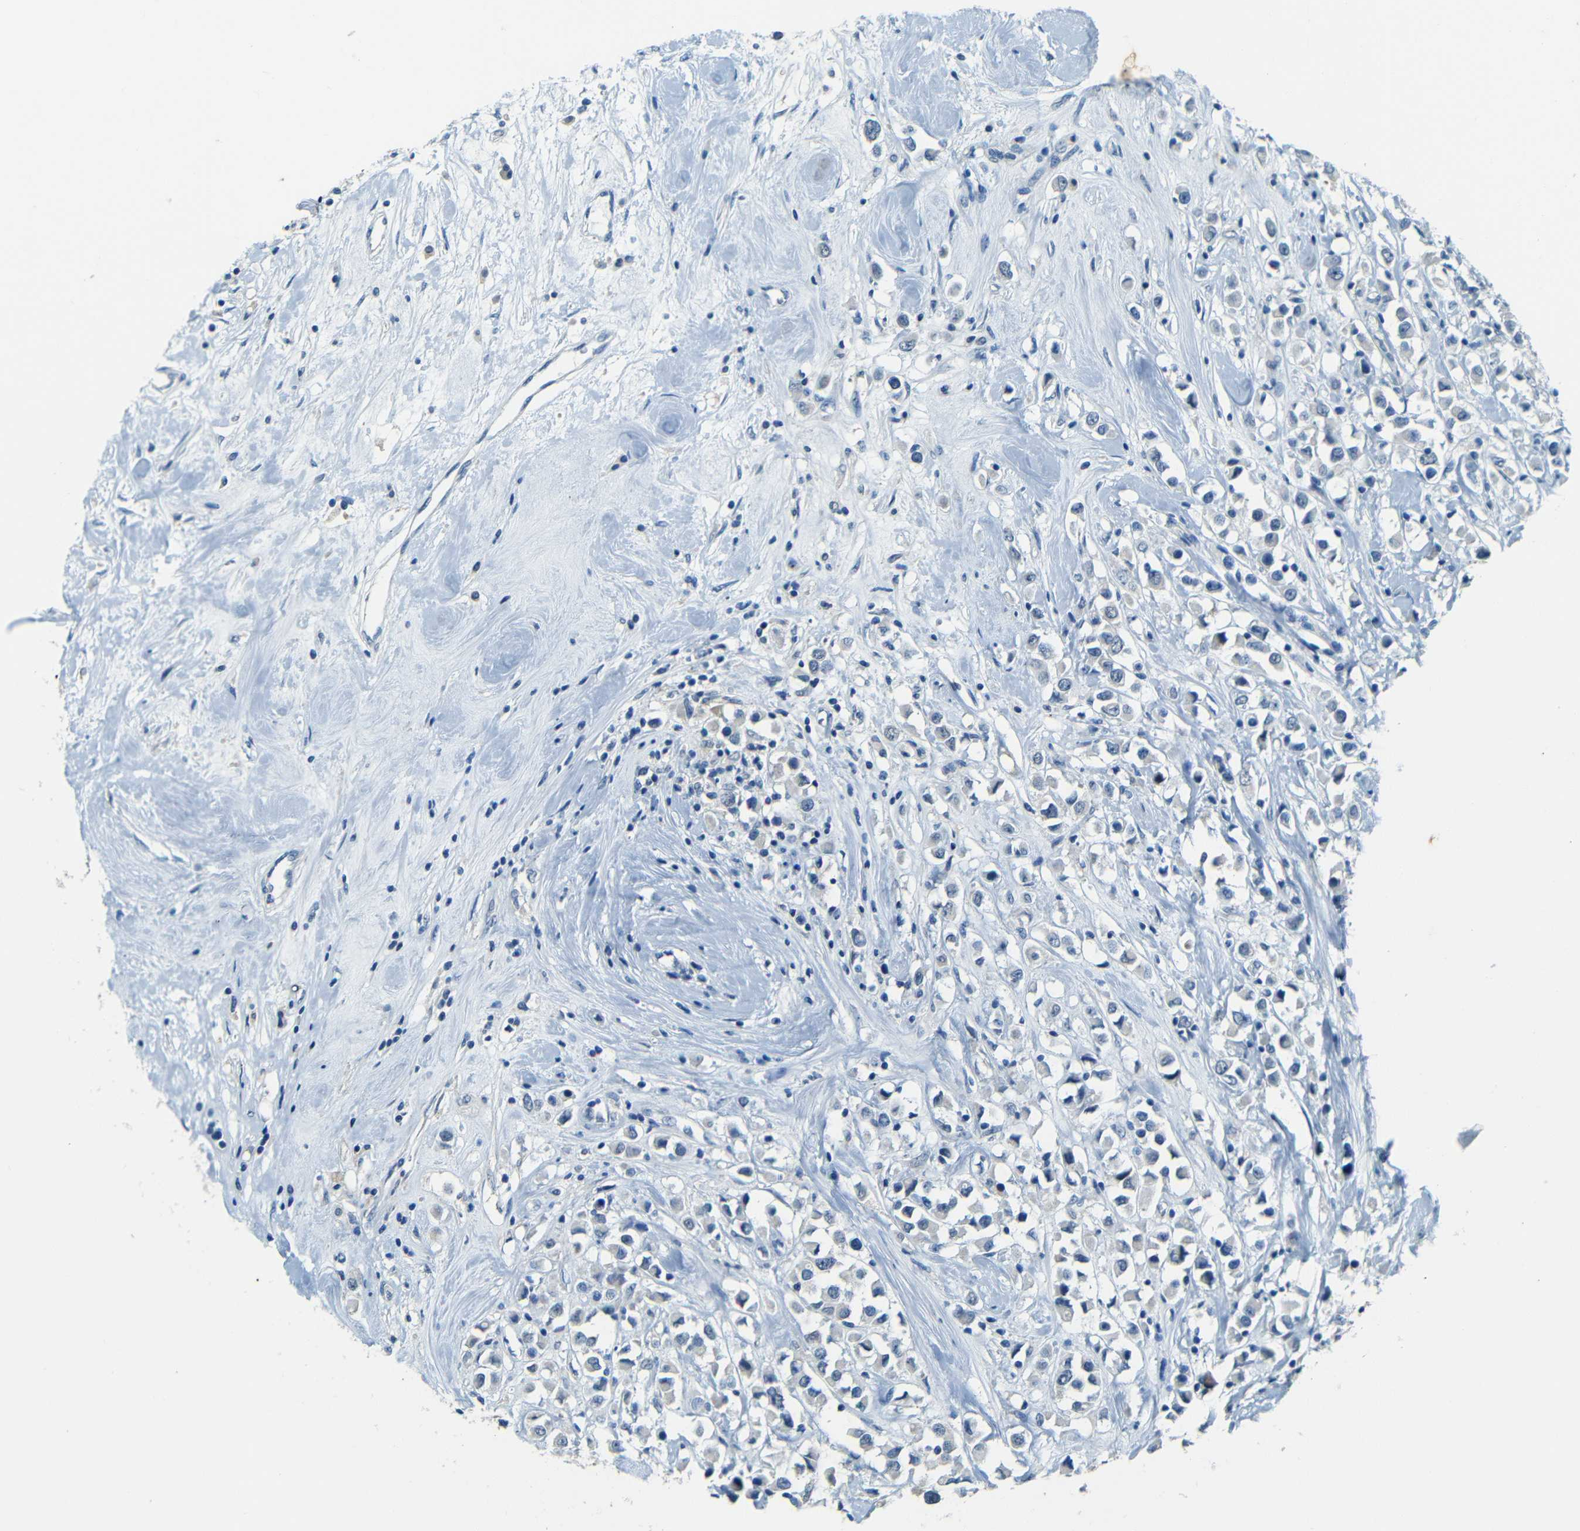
{"staining": {"intensity": "negative", "quantity": "none", "location": "none"}, "tissue": "breast cancer", "cell_type": "Tumor cells", "image_type": "cancer", "snomed": [{"axis": "morphology", "description": "Duct carcinoma"}, {"axis": "topography", "description": "Breast"}], "caption": "This is an immunohistochemistry image of intraductal carcinoma (breast). There is no expression in tumor cells.", "gene": "ZMAT1", "patient": {"sex": "female", "age": 61}}